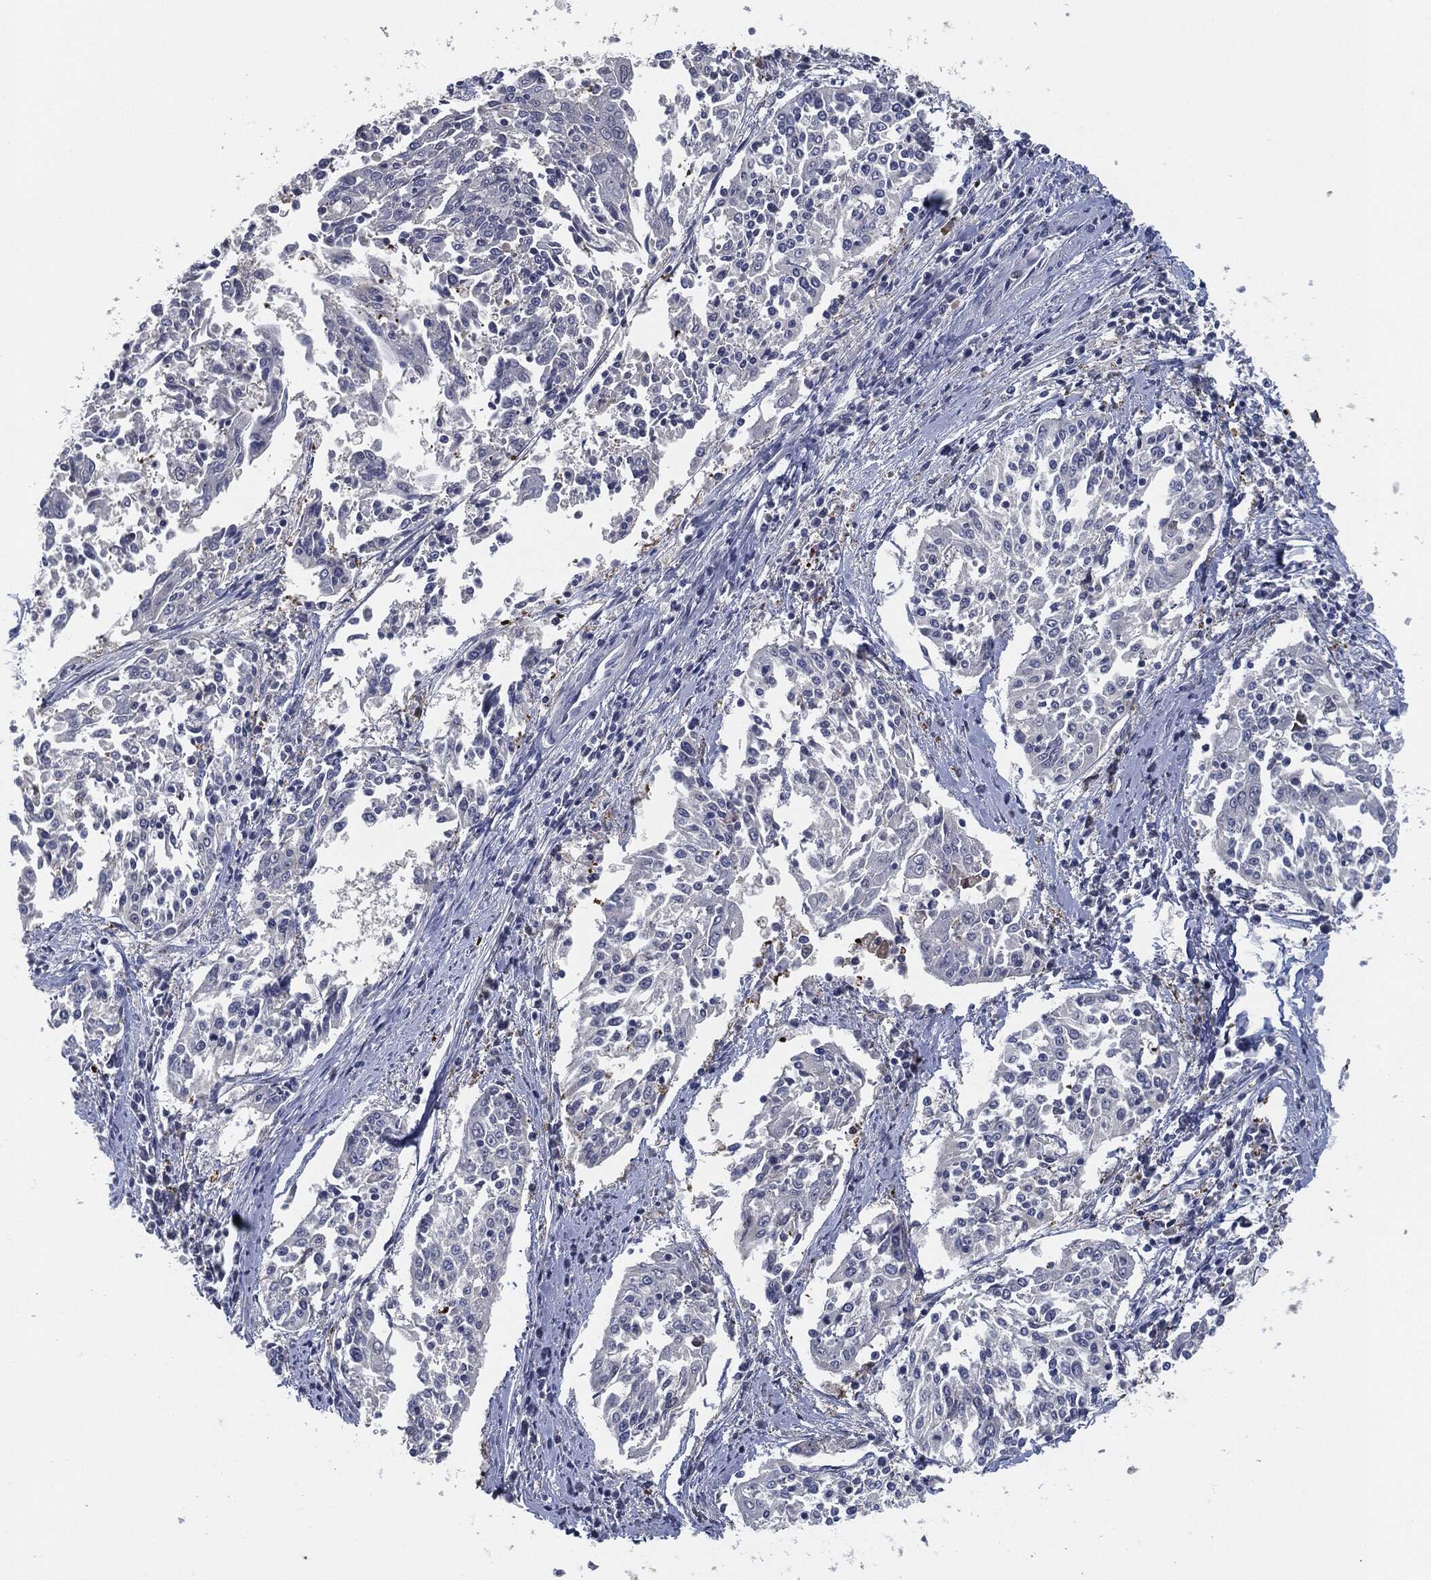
{"staining": {"intensity": "negative", "quantity": "none", "location": "none"}, "tissue": "cervical cancer", "cell_type": "Tumor cells", "image_type": "cancer", "snomed": [{"axis": "morphology", "description": "Squamous cell carcinoma, NOS"}, {"axis": "topography", "description": "Cervix"}], "caption": "Immunohistochemistry (IHC) image of neoplastic tissue: human cervical cancer stained with DAB shows no significant protein positivity in tumor cells.", "gene": "PROM1", "patient": {"sex": "female", "age": 41}}